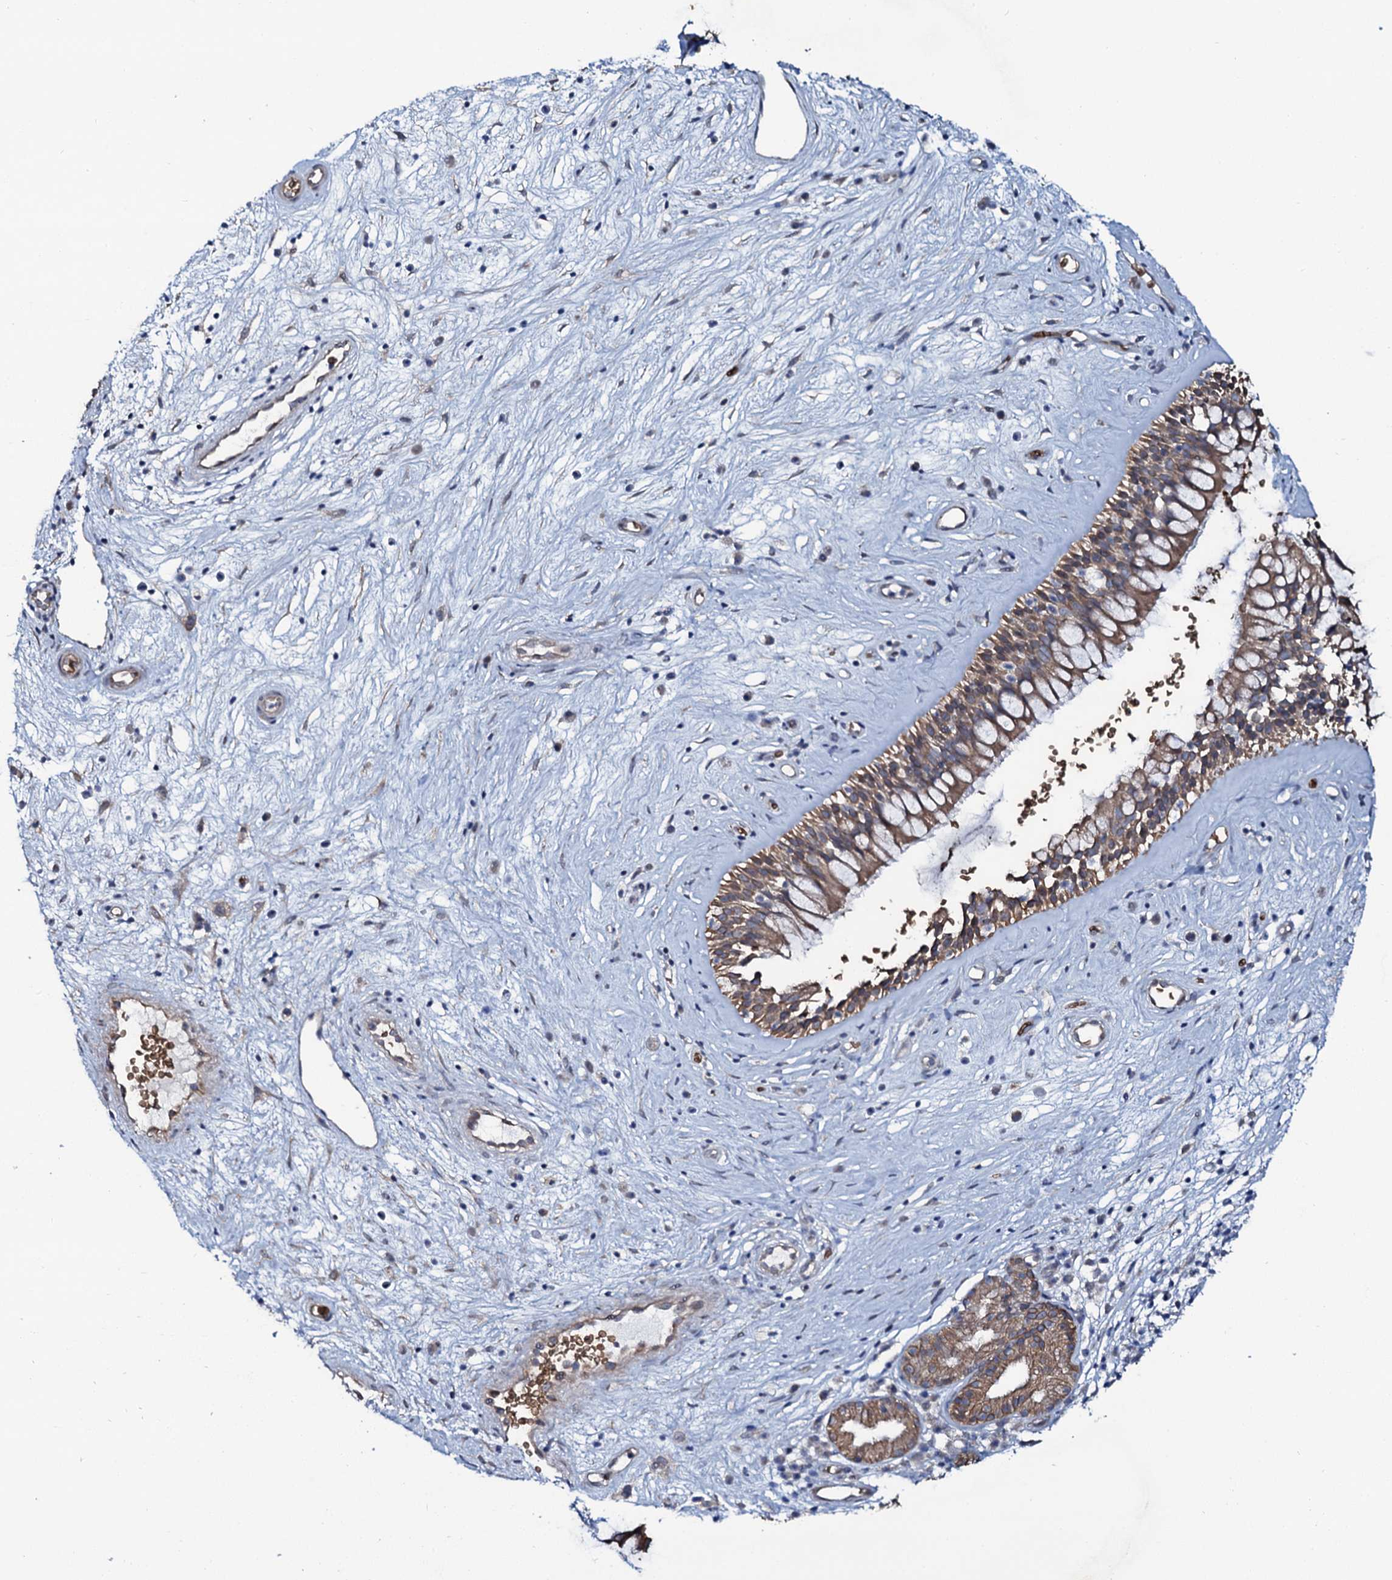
{"staining": {"intensity": "moderate", "quantity": ">75%", "location": "cytoplasmic/membranous"}, "tissue": "nasopharynx", "cell_type": "Respiratory epithelial cells", "image_type": "normal", "snomed": [{"axis": "morphology", "description": "Normal tissue, NOS"}, {"axis": "topography", "description": "Nasopharynx"}], "caption": "Moderate cytoplasmic/membranous protein positivity is present in about >75% of respiratory epithelial cells in nasopharynx. (Stains: DAB in brown, nuclei in blue, Microscopy: brightfield microscopy at high magnification).", "gene": "C10orf88", "patient": {"sex": "male", "age": 32}}